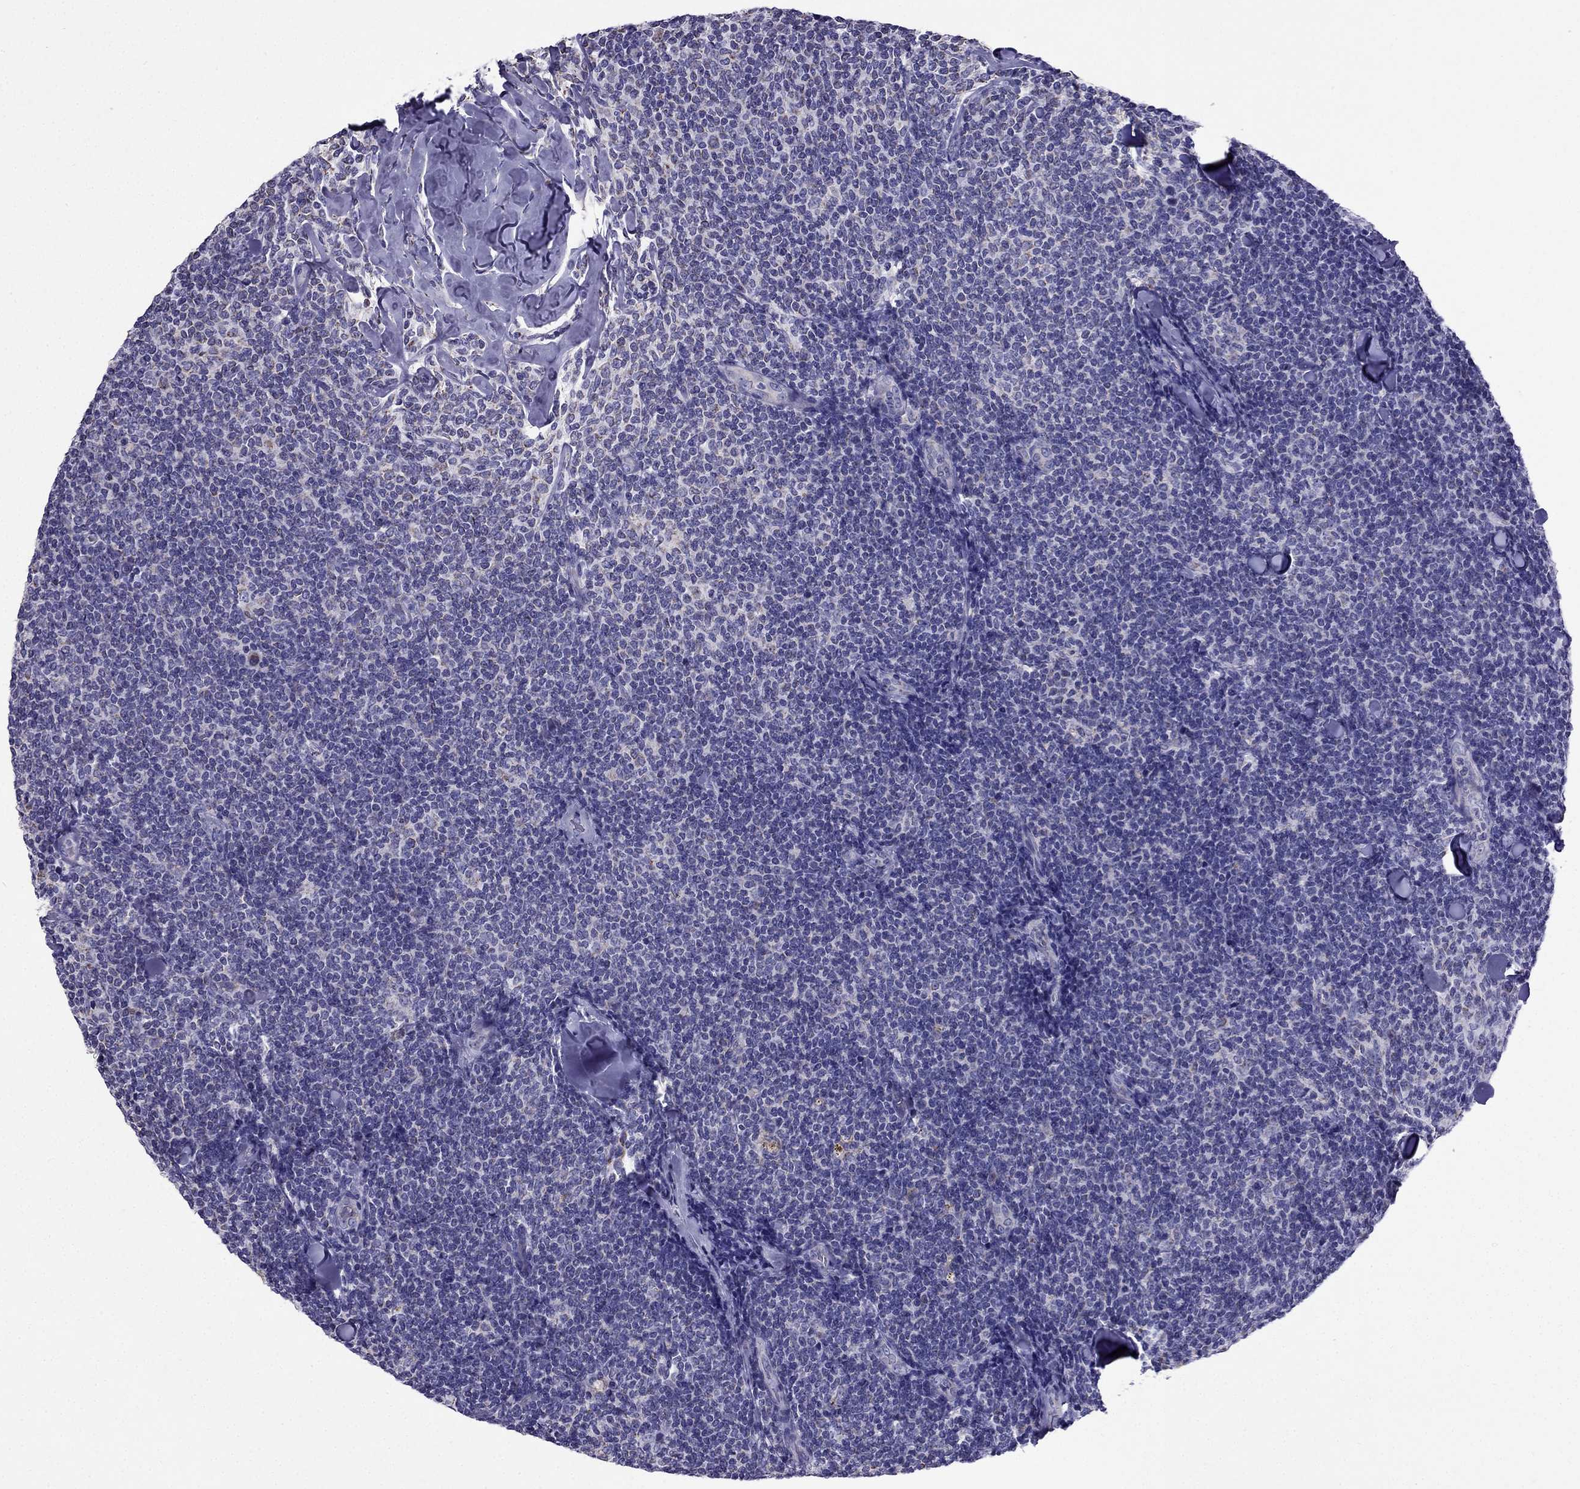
{"staining": {"intensity": "negative", "quantity": "none", "location": "none"}, "tissue": "lymphoma", "cell_type": "Tumor cells", "image_type": "cancer", "snomed": [{"axis": "morphology", "description": "Malignant lymphoma, non-Hodgkin's type, Low grade"}, {"axis": "topography", "description": "Lymph node"}], "caption": "IHC micrograph of neoplastic tissue: malignant lymphoma, non-Hodgkin's type (low-grade) stained with DAB (3,3'-diaminobenzidine) displays no significant protein staining in tumor cells. (Stains: DAB immunohistochemistry with hematoxylin counter stain, Microscopy: brightfield microscopy at high magnification).", "gene": "DSC1", "patient": {"sex": "female", "age": 56}}